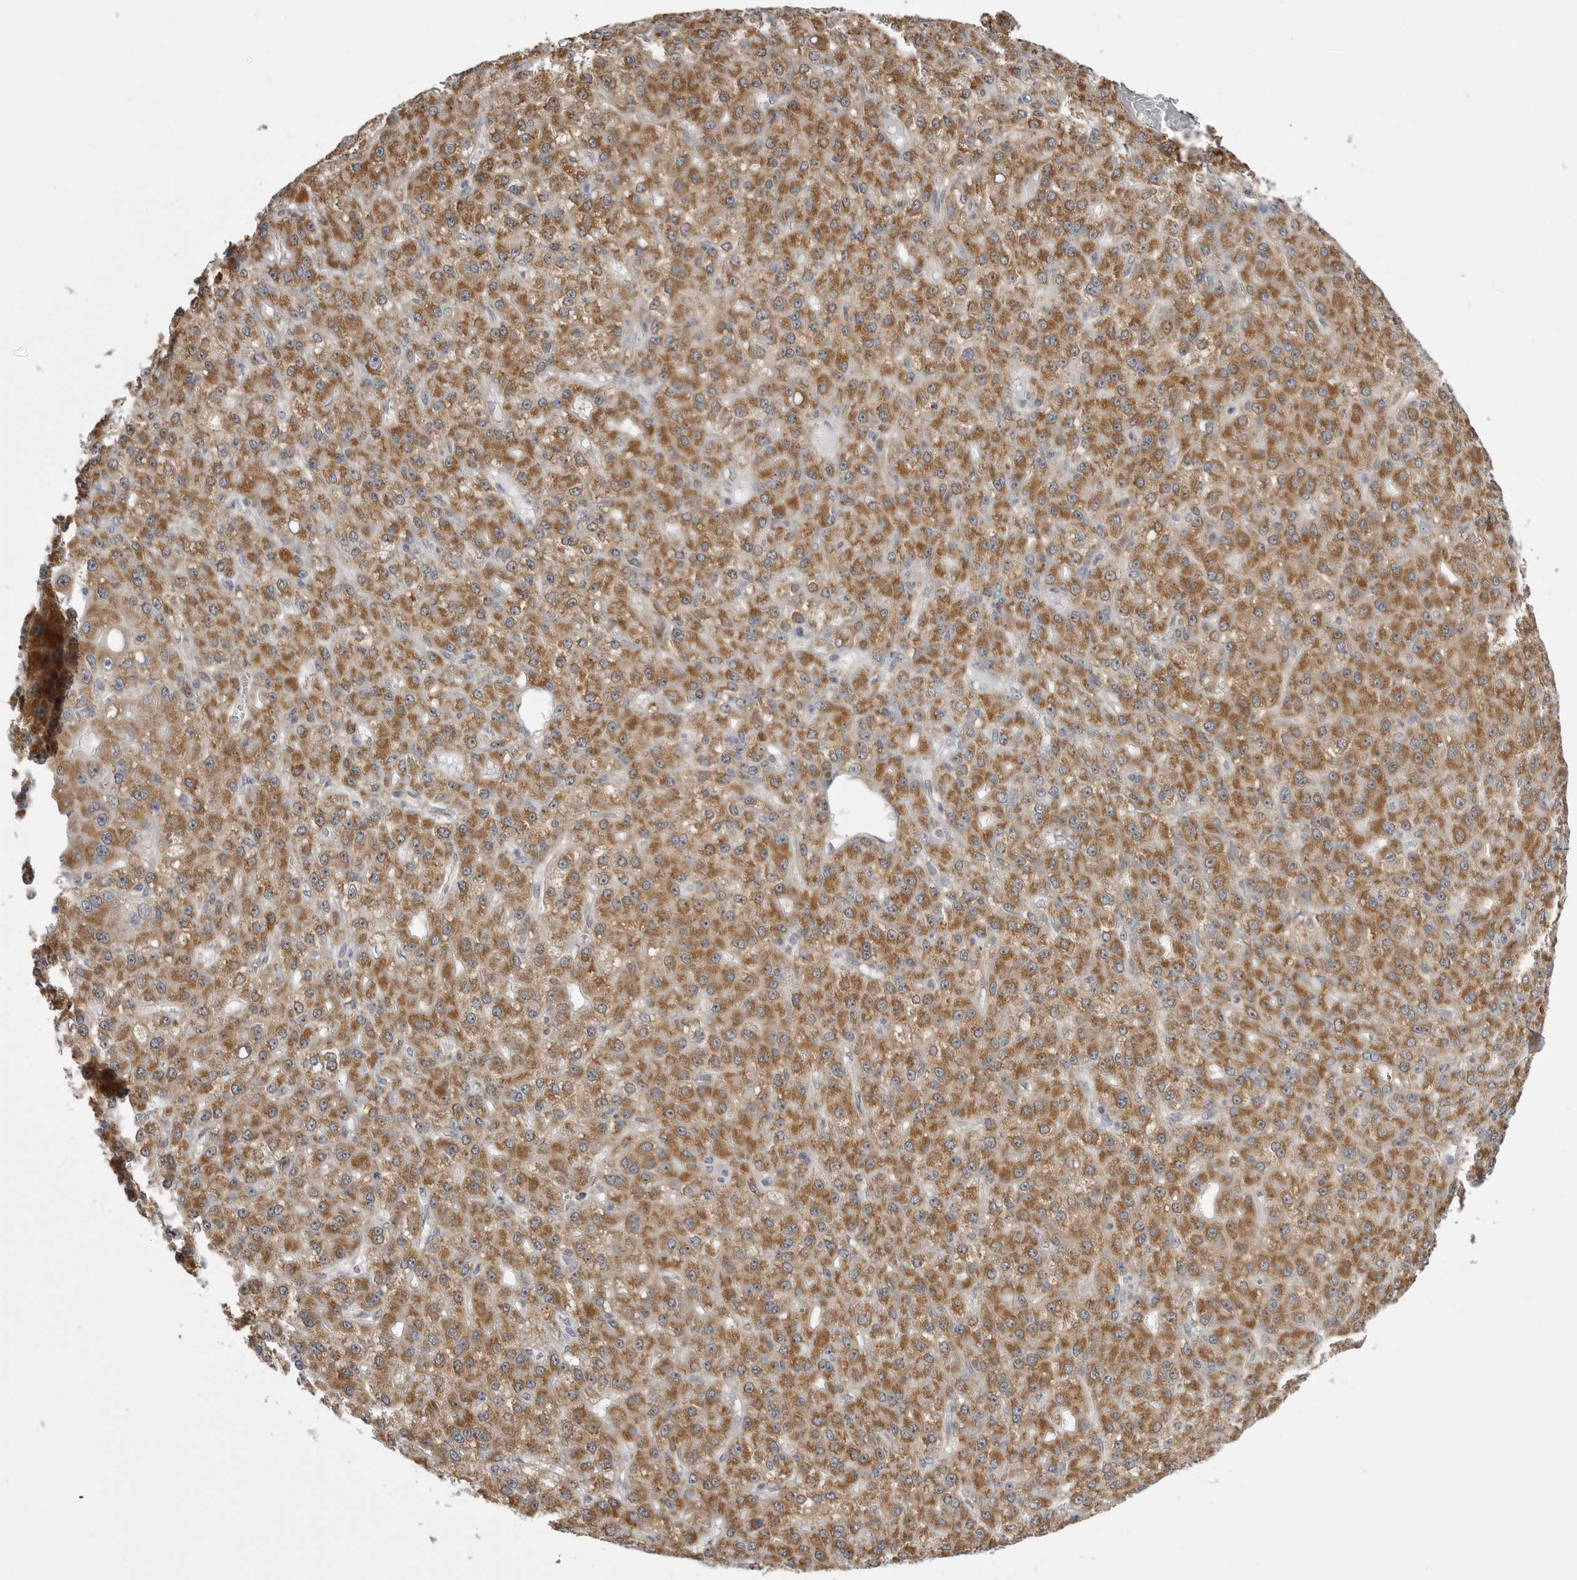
{"staining": {"intensity": "moderate", "quantity": ">75%", "location": "cytoplasmic/membranous"}, "tissue": "liver cancer", "cell_type": "Tumor cells", "image_type": "cancer", "snomed": [{"axis": "morphology", "description": "Carcinoma, Hepatocellular, NOS"}, {"axis": "topography", "description": "Liver"}], "caption": "A brown stain labels moderate cytoplasmic/membranous positivity of a protein in human hepatocellular carcinoma (liver) tumor cells.", "gene": "FH", "patient": {"sex": "male", "age": 67}}